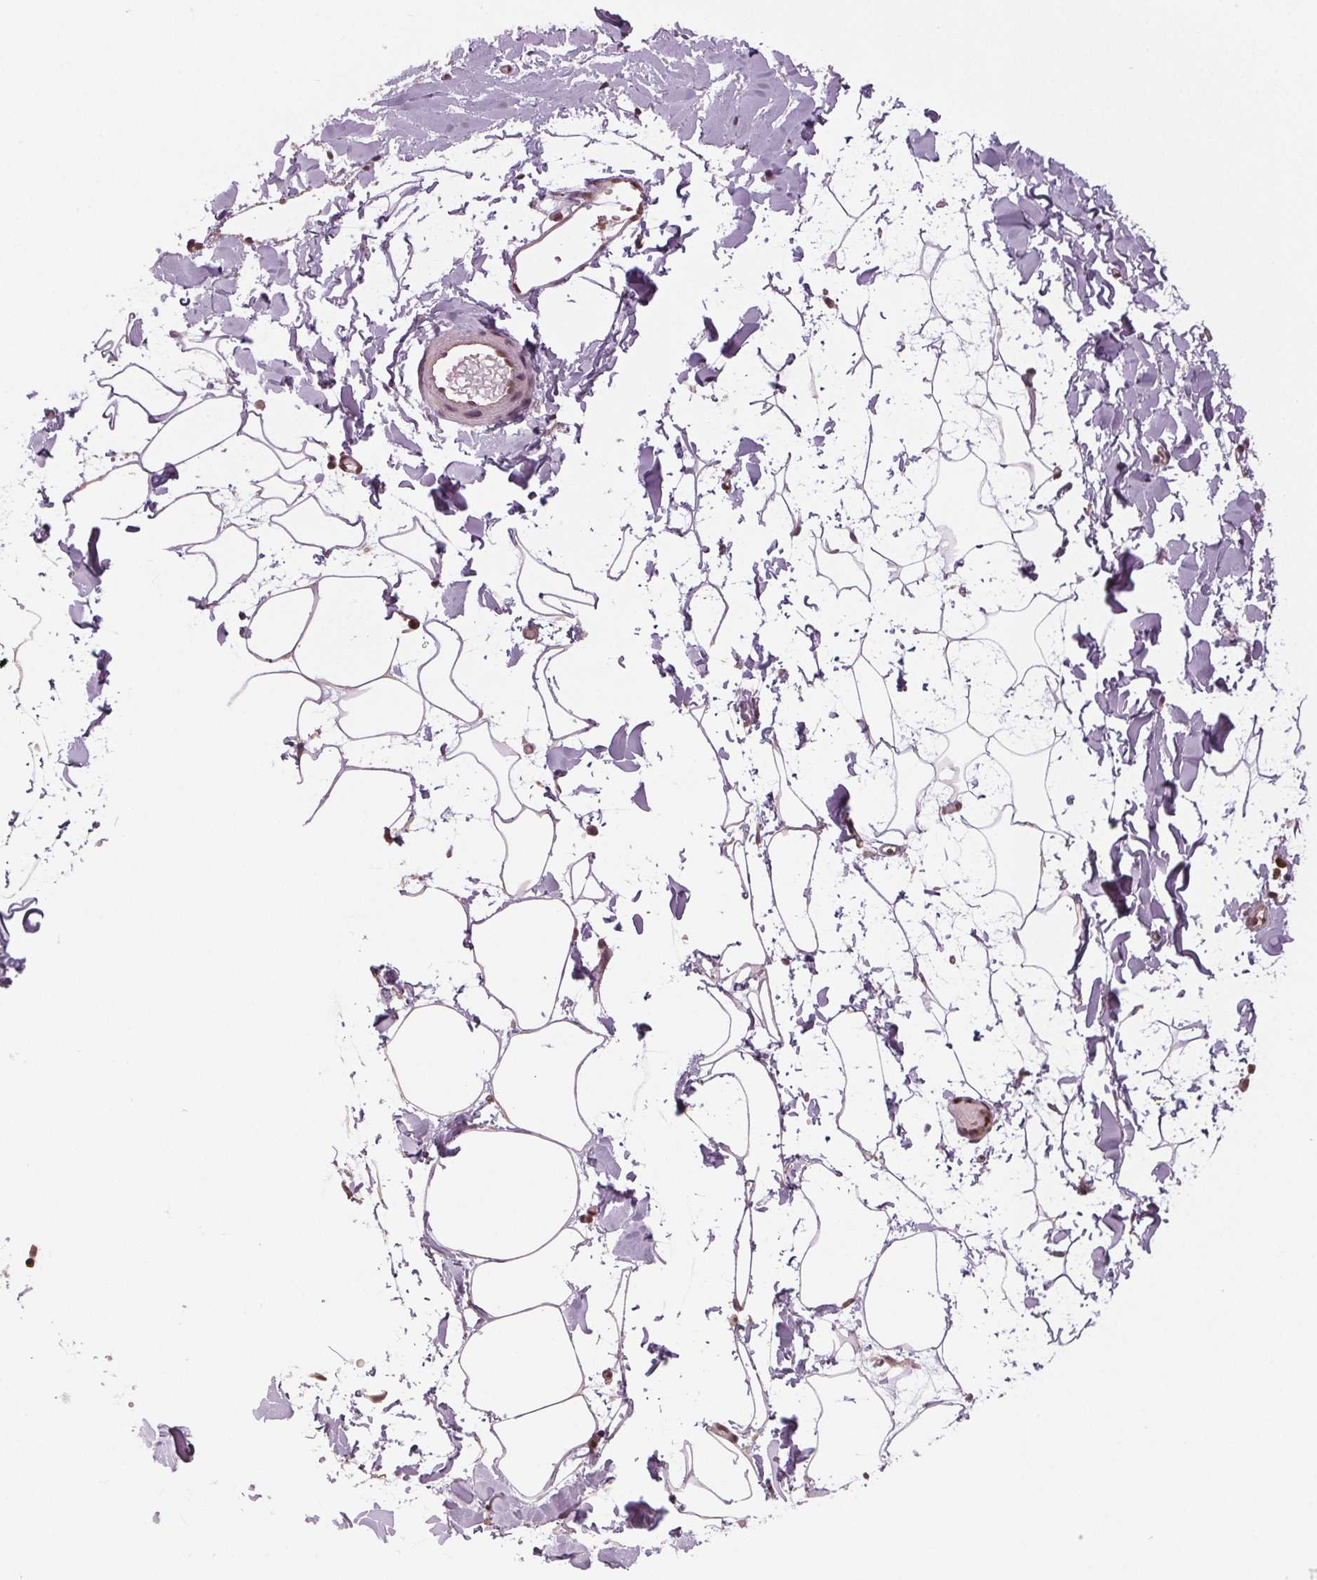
{"staining": {"intensity": "moderate", "quantity": "<25%", "location": "cytoplasmic/membranous,nuclear"}, "tissue": "adipose tissue", "cell_type": "Adipocytes", "image_type": "normal", "snomed": [{"axis": "morphology", "description": "Normal tissue, NOS"}, {"axis": "topography", "description": "Gallbladder"}, {"axis": "topography", "description": "Peripheral nerve tissue"}], "caption": "Adipose tissue stained with DAB IHC shows low levels of moderate cytoplasmic/membranous,nuclear positivity in about <25% of adipocytes.", "gene": "STAT3", "patient": {"sex": "female", "age": 45}}